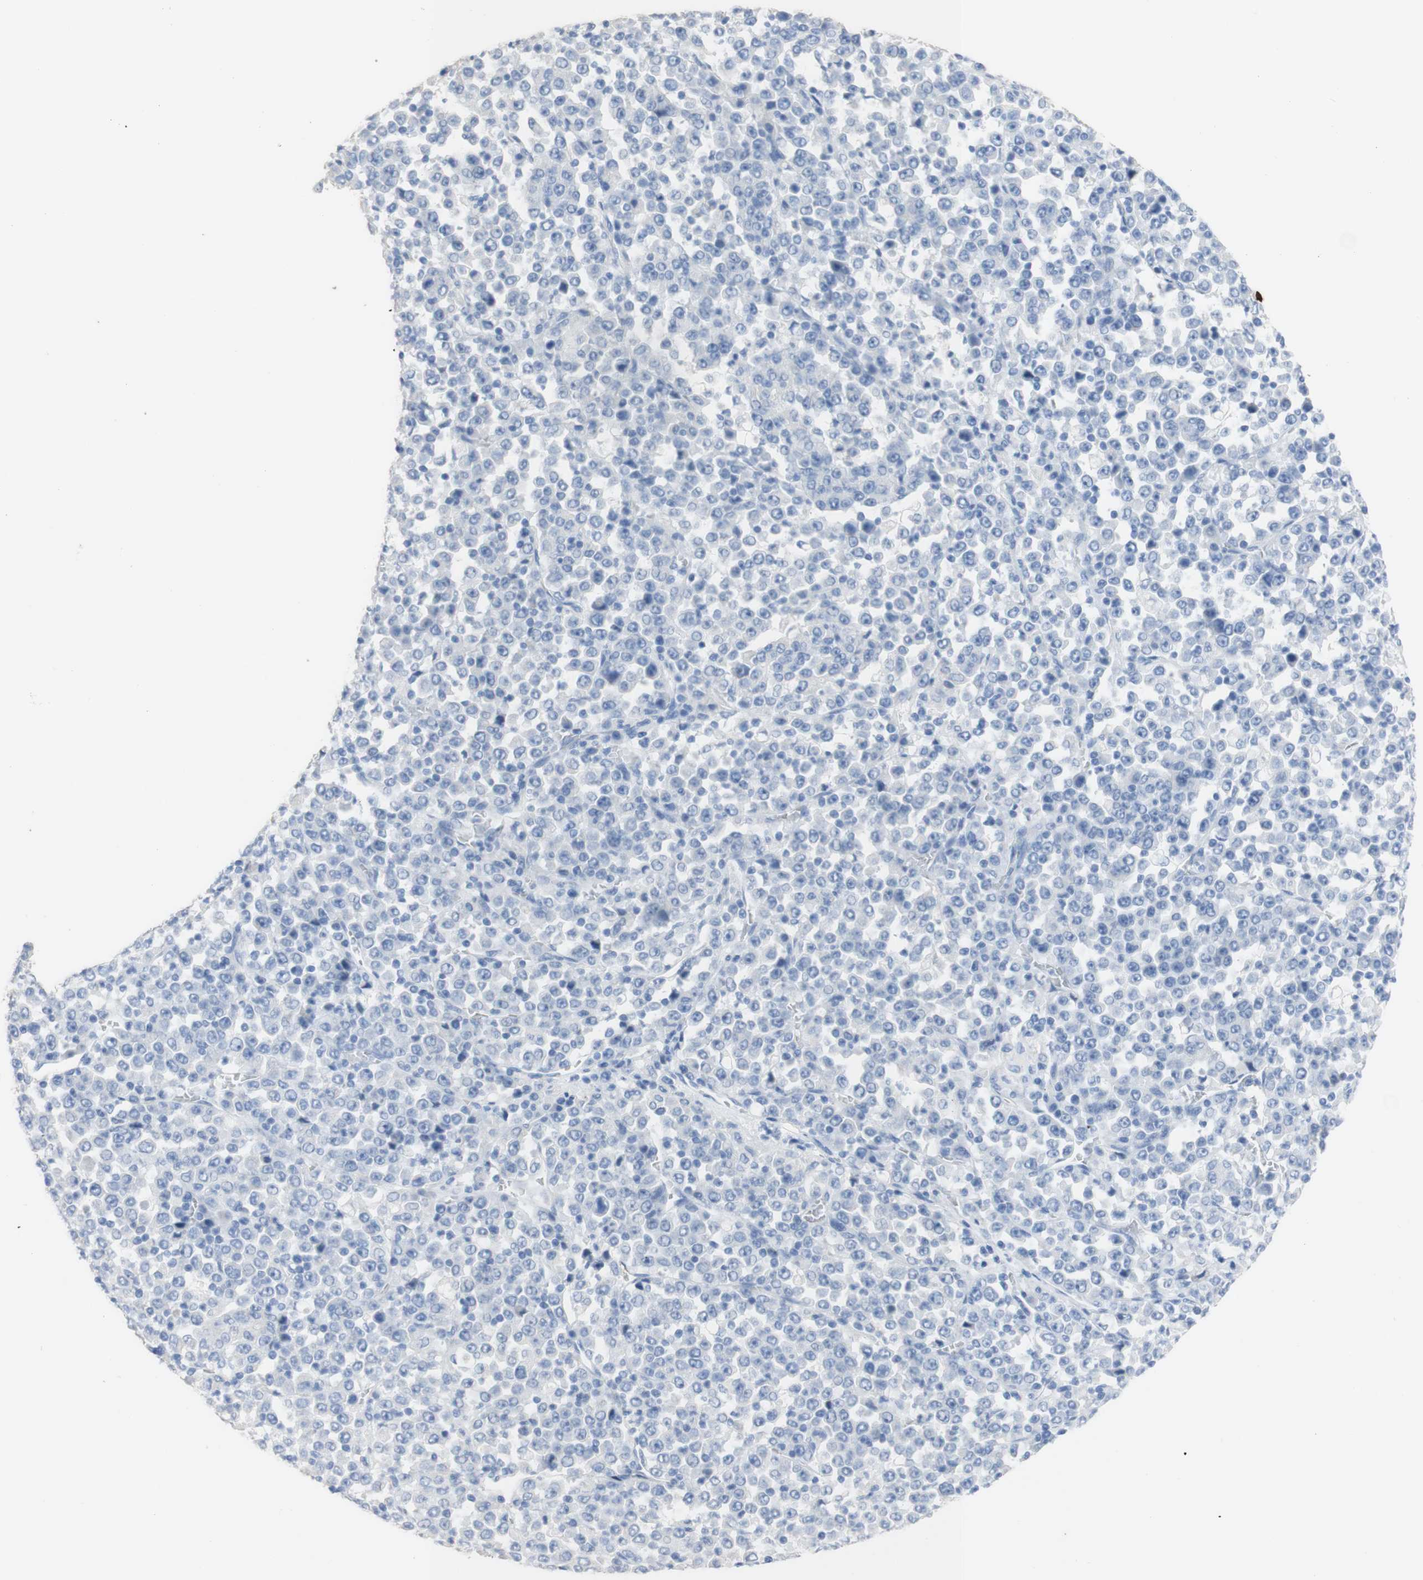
{"staining": {"intensity": "negative", "quantity": "none", "location": "none"}, "tissue": "stomach cancer", "cell_type": "Tumor cells", "image_type": "cancer", "snomed": [{"axis": "morphology", "description": "Normal tissue, NOS"}, {"axis": "morphology", "description": "Adenocarcinoma, NOS"}, {"axis": "topography", "description": "Stomach, upper"}, {"axis": "topography", "description": "Stomach"}], "caption": "Histopathology image shows no significant protein positivity in tumor cells of adenocarcinoma (stomach).", "gene": "DSC2", "patient": {"sex": "male", "age": 59}}